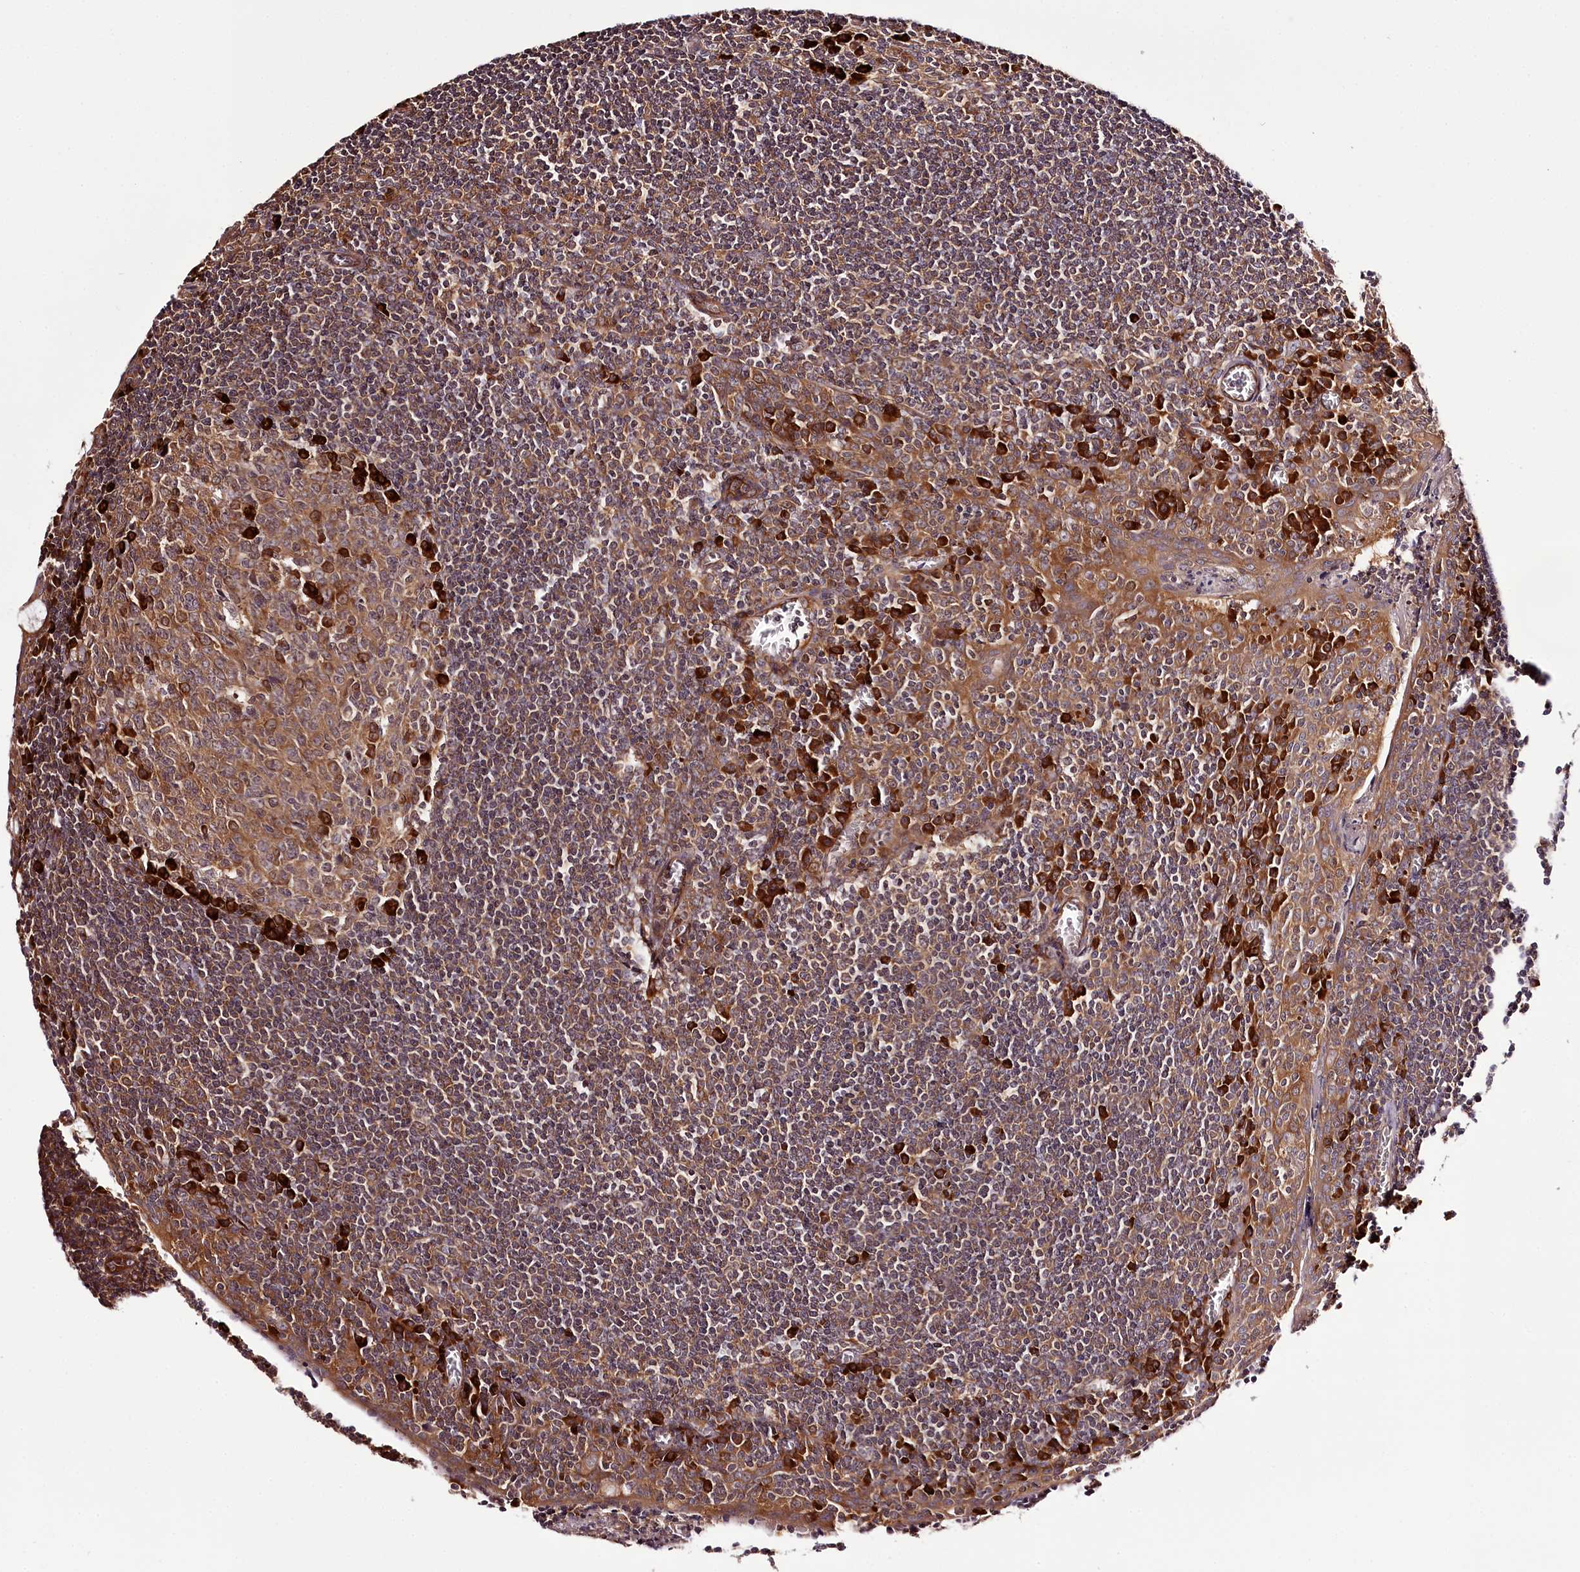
{"staining": {"intensity": "moderate", "quantity": ">75%", "location": "cytoplasmic/membranous"}, "tissue": "tonsil", "cell_type": "Germinal center cells", "image_type": "normal", "snomed": [{"axis": "morphology", "description": "Normal tissue, NOS"}, {"axis": "topography", "description": "Tonsil"}], "caption": "The micrograph shows immunohistochemical staining of unremarkable tonsil. There is moderate cytoplasmic/membranous expression is present in about >75% of germinal center cells.", "gene": "TARS1", "patient": {"sex": "male", "age": 27}}